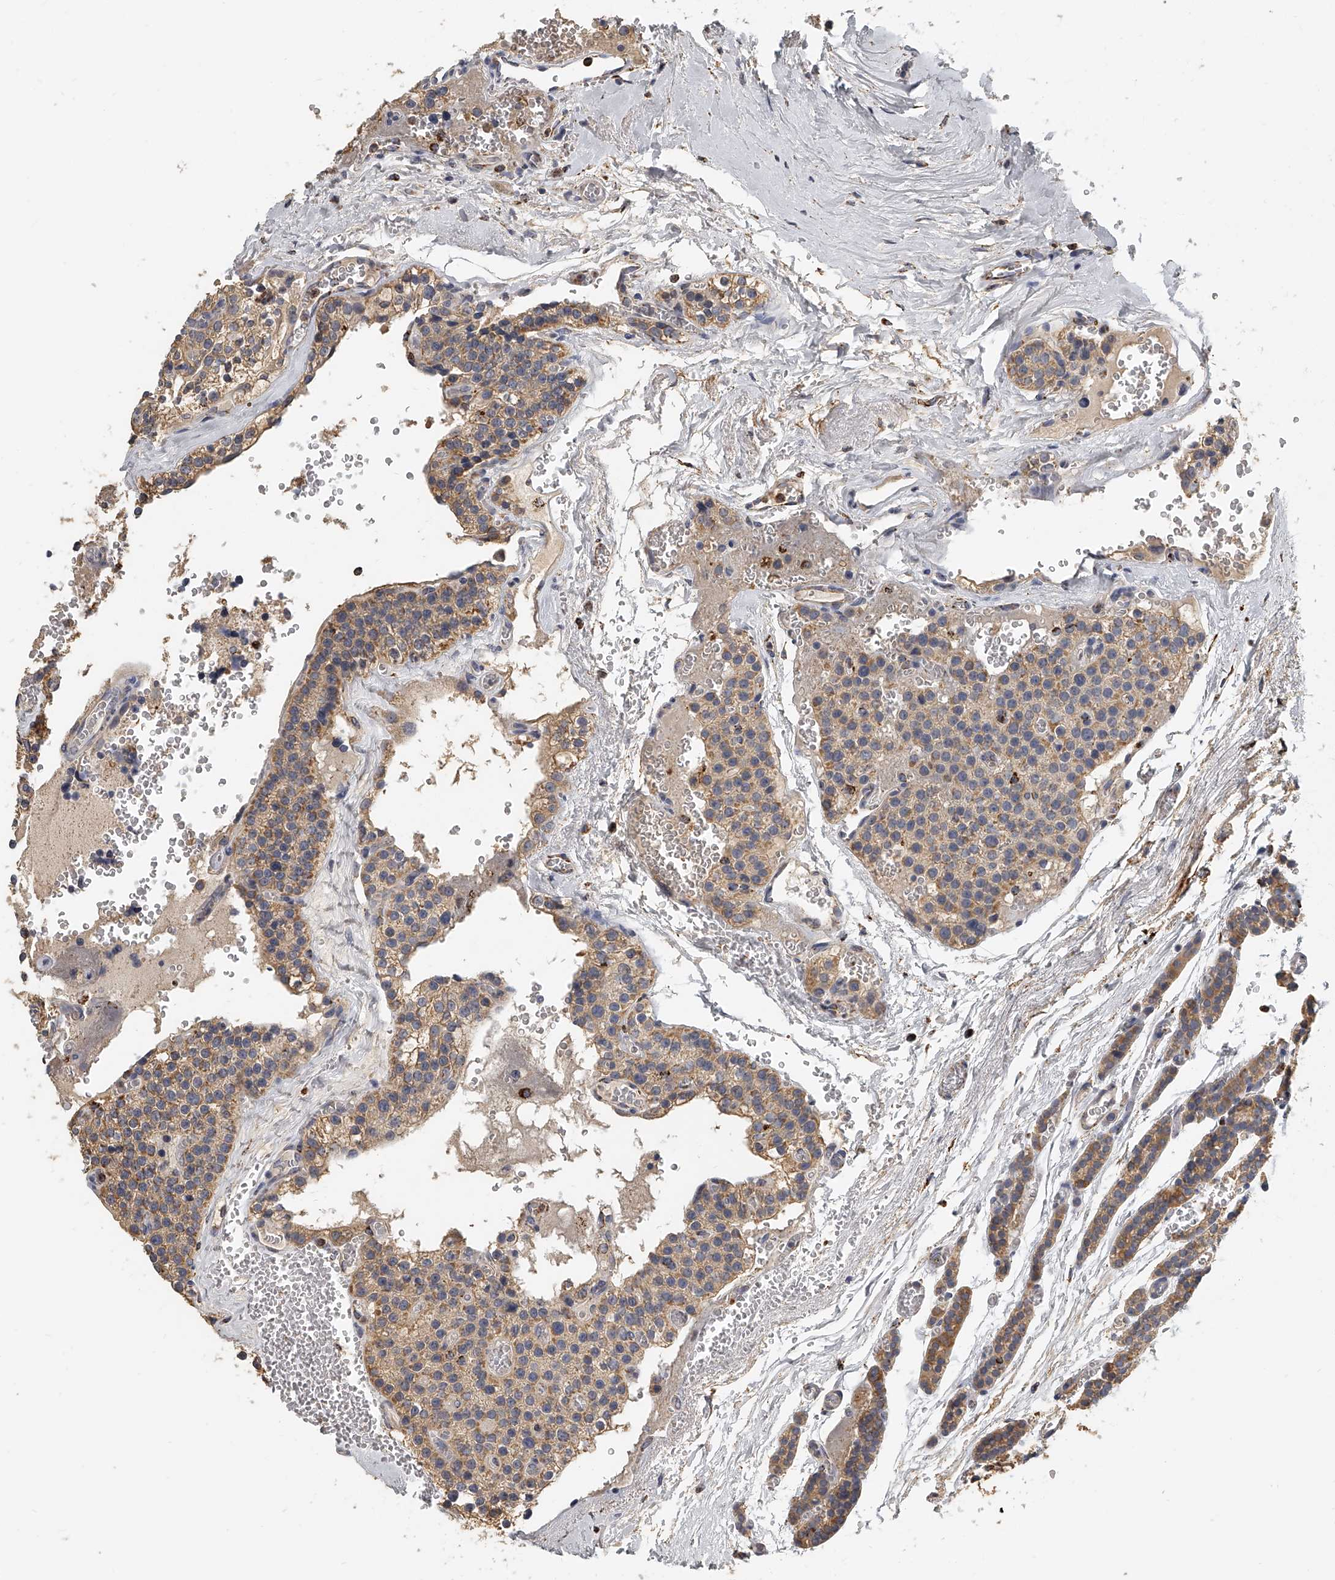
{"staining": {"intensity": "moderate", "quantity": "<25%", "location": "cytoplasmic/membranous"}, "tissue": "parathyroid gland", "cell_type": "Glandular cells", "image_type": "normal", "snomed": [{"axis": "morphology", "description": "Normal tissue, NOS"}, {"axis": "topography", "description": "Parathyroid gland"}], "caption": "Immunohistochemistry (IHC) image of unremarkable parathyroid gland stained for a protein (brown), which reveals low levels of moderate cytoplasmic/membranous expression in about <25% of glandular cells.", "gene": "KLHL7", "patient": {"sex": "female", "age": 64}}